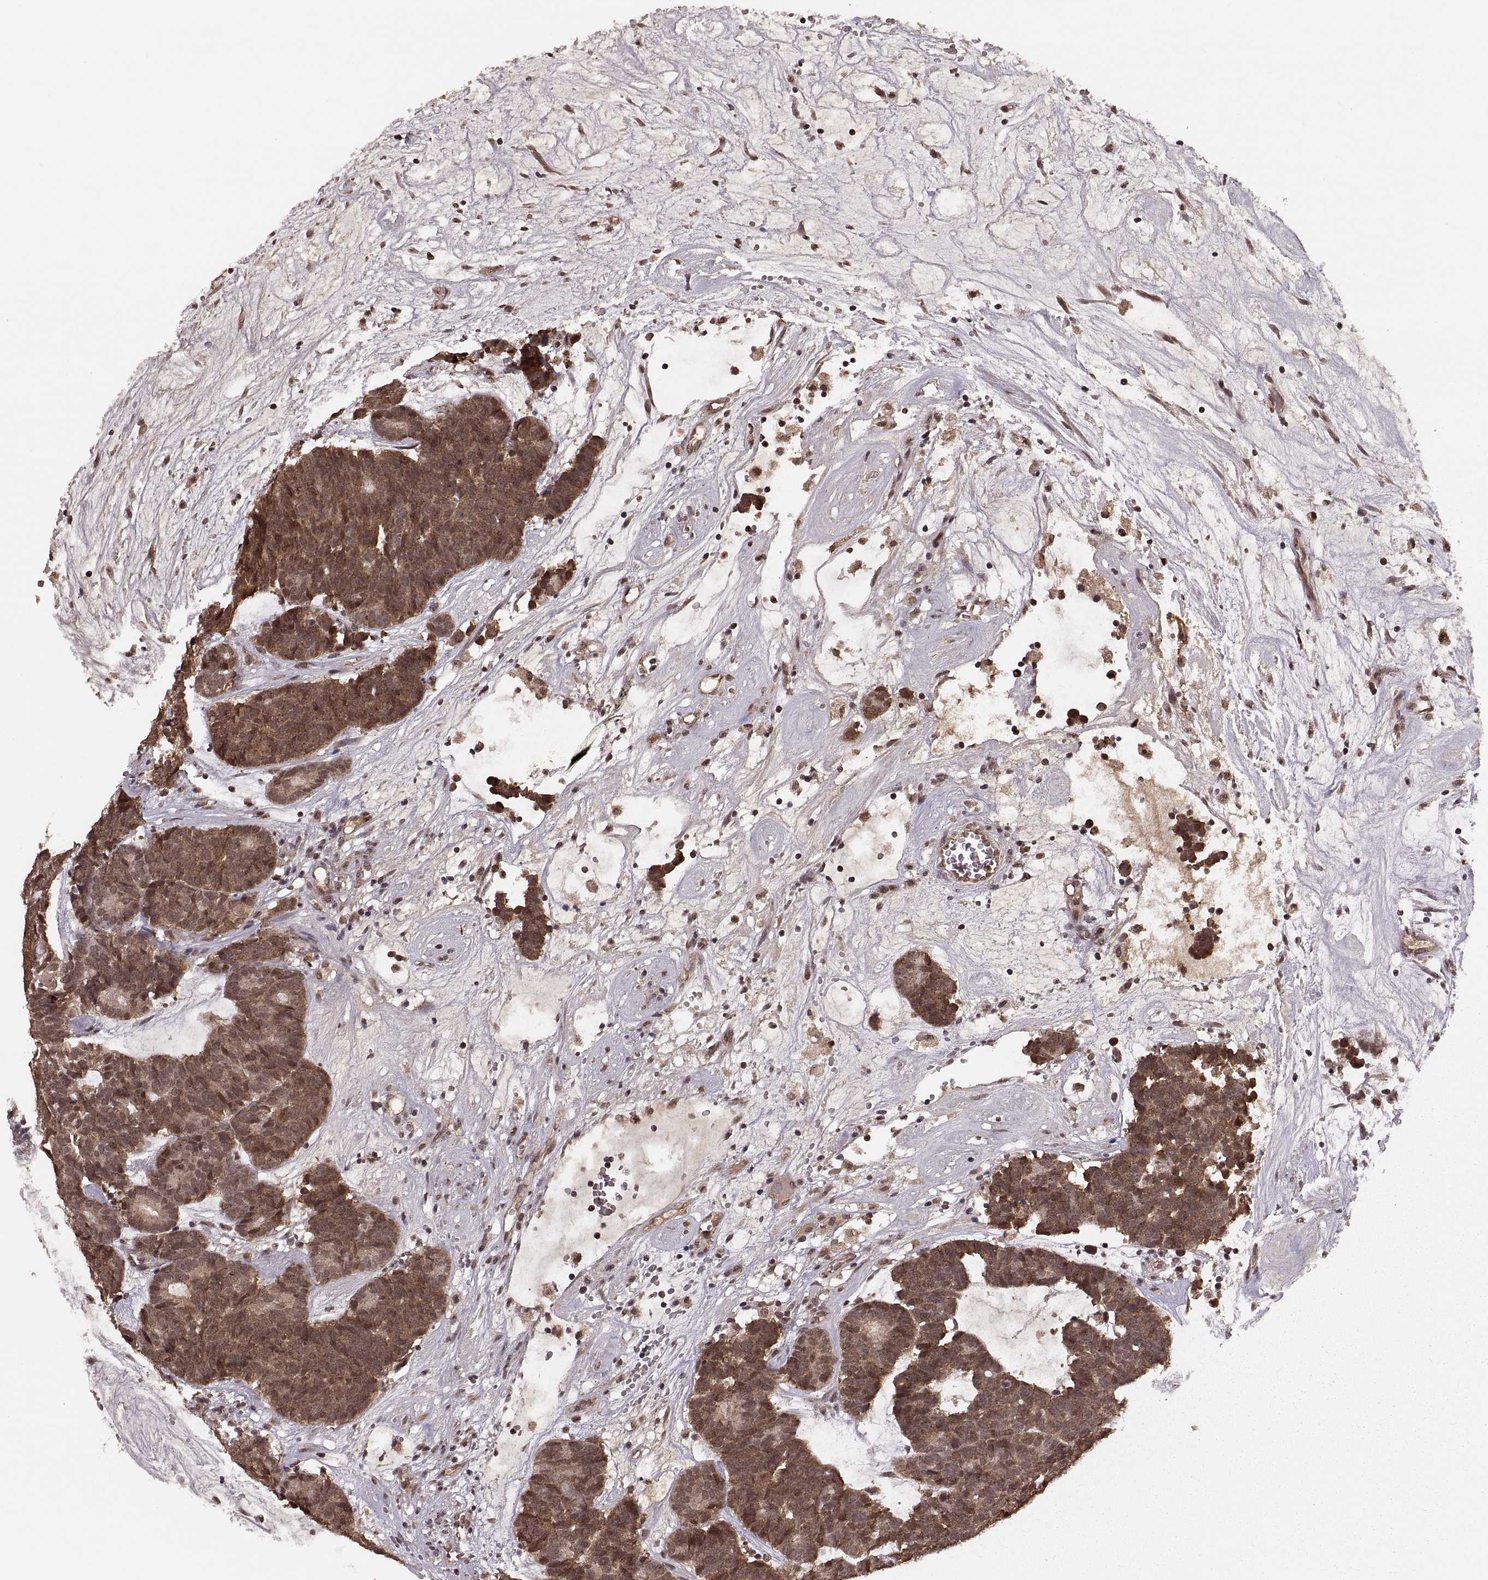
{"staining": {"intensity": "moderate", "quantity": ">75%", "location": "cytoplasmic/membranous,nuclear"}, "tissue": "head and neck cancer", "cell_type": "Tumor cells", "image_type": "cancer", "snomed": [{"axis": "morphology", "description": "Adenocarcinoma, NOS"}, {"axis": "topography", "description": "Head-Neck"}], "caption": "Human adenocarcinoma (head and neck) stained for a protein (brown) demonstrates moderate cytoplasmic/membranous and nuclear positive staining in about >75% of tumor cells.", "gene": "RFT1", "patient": {"sex": "female", "age": 81}}